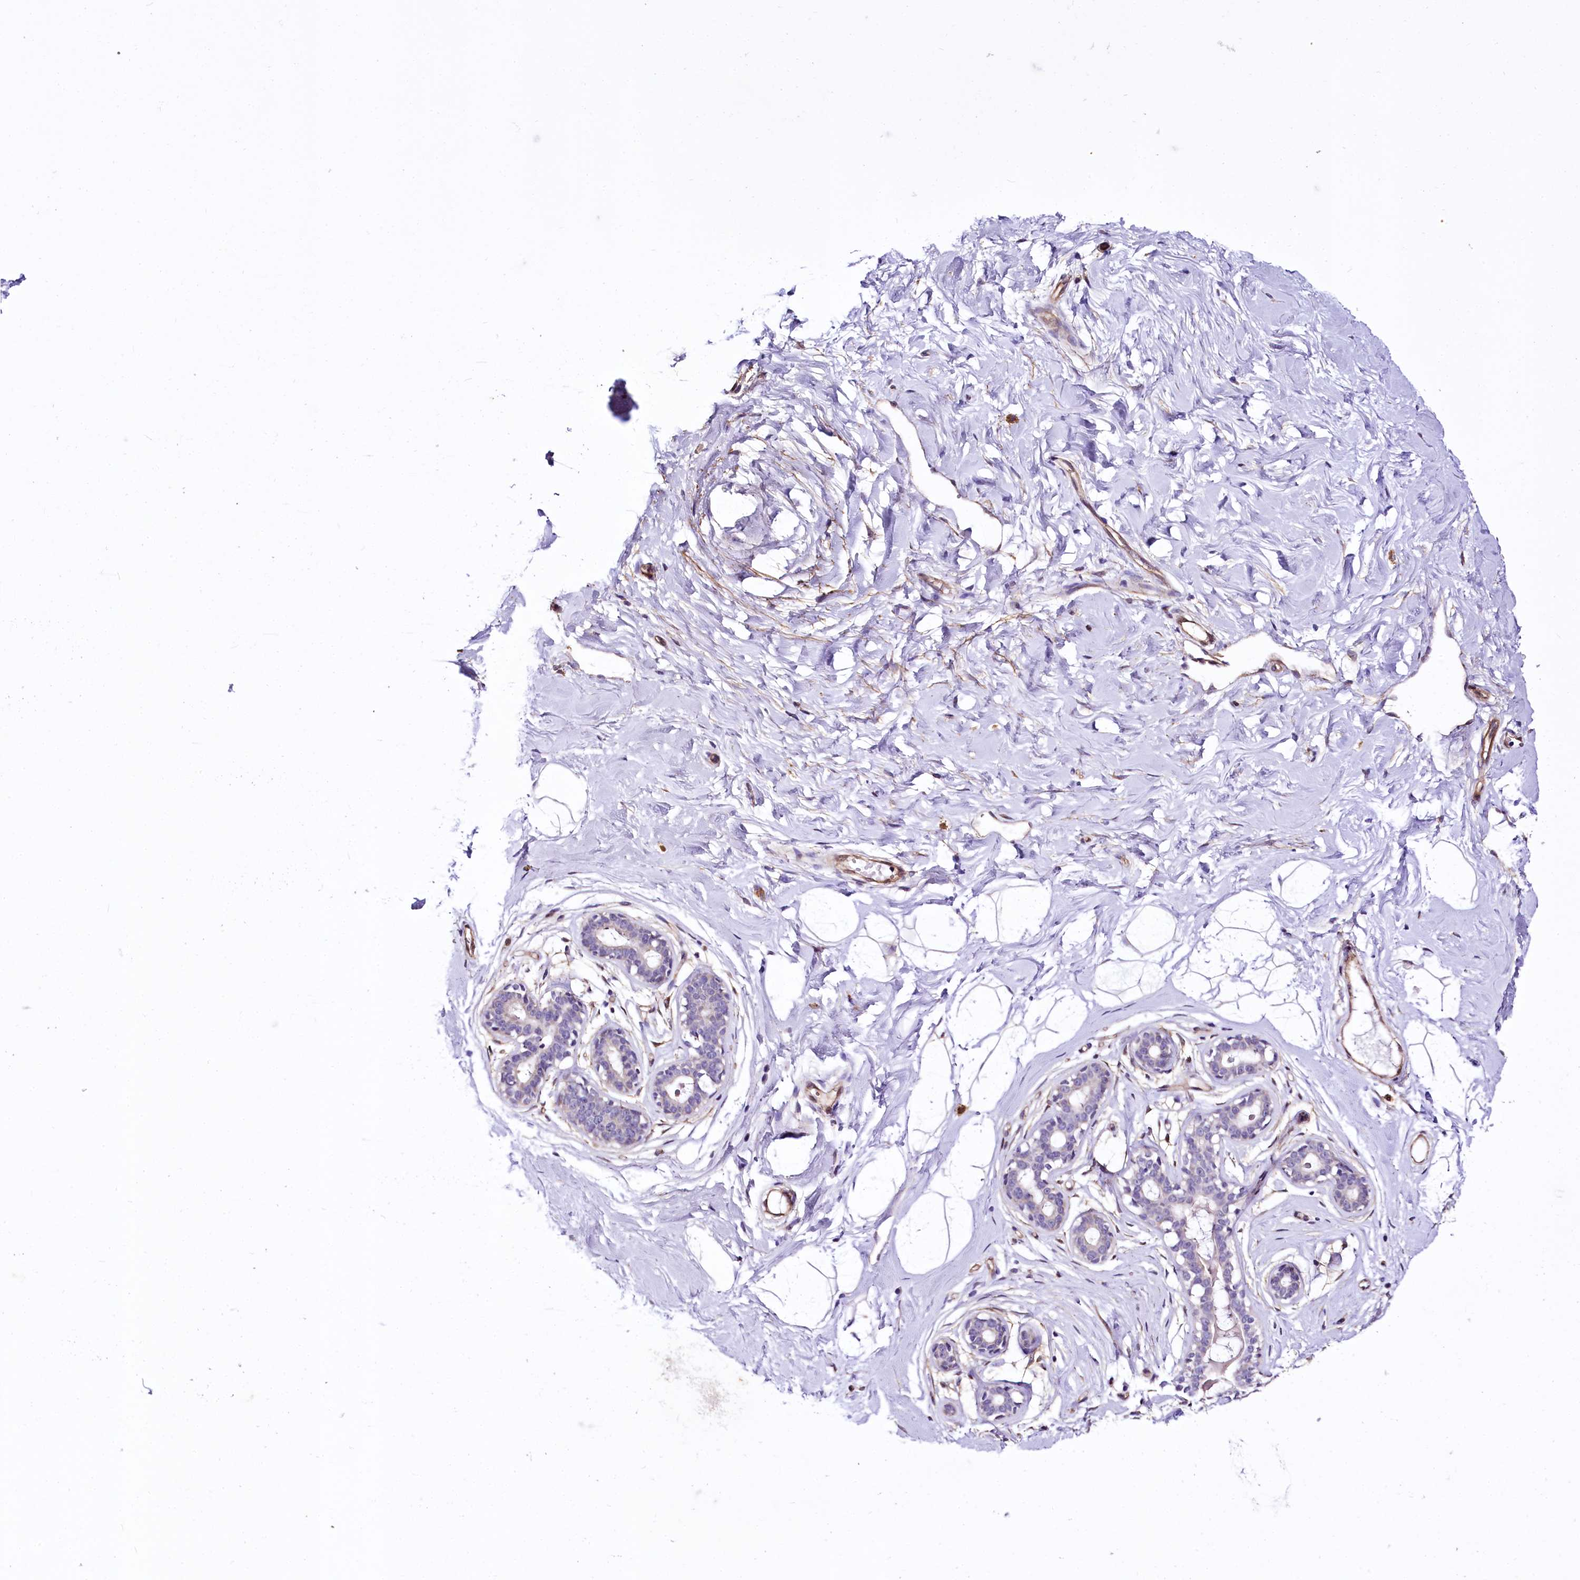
{"staining": {"intensity": "negative", "quantity": "none", "location": "none"}, "tissue": "breast", "cell_type": "Adipocytes", "image_type": "normal", "snomed": [{"axis": "morphology", "description": "Normal tissue, NOS"}, {"axis": "morphology", "description": "Adenoma, NOS"}, {"axis": "topography", "description": "Breast"}], "caption": "Adipocytes are negative for protein expression in unremarkable human breast. Nuclei are stained in blue.", "gene": "STXBP1", "patient": {"sex": "female", "age": 23}}